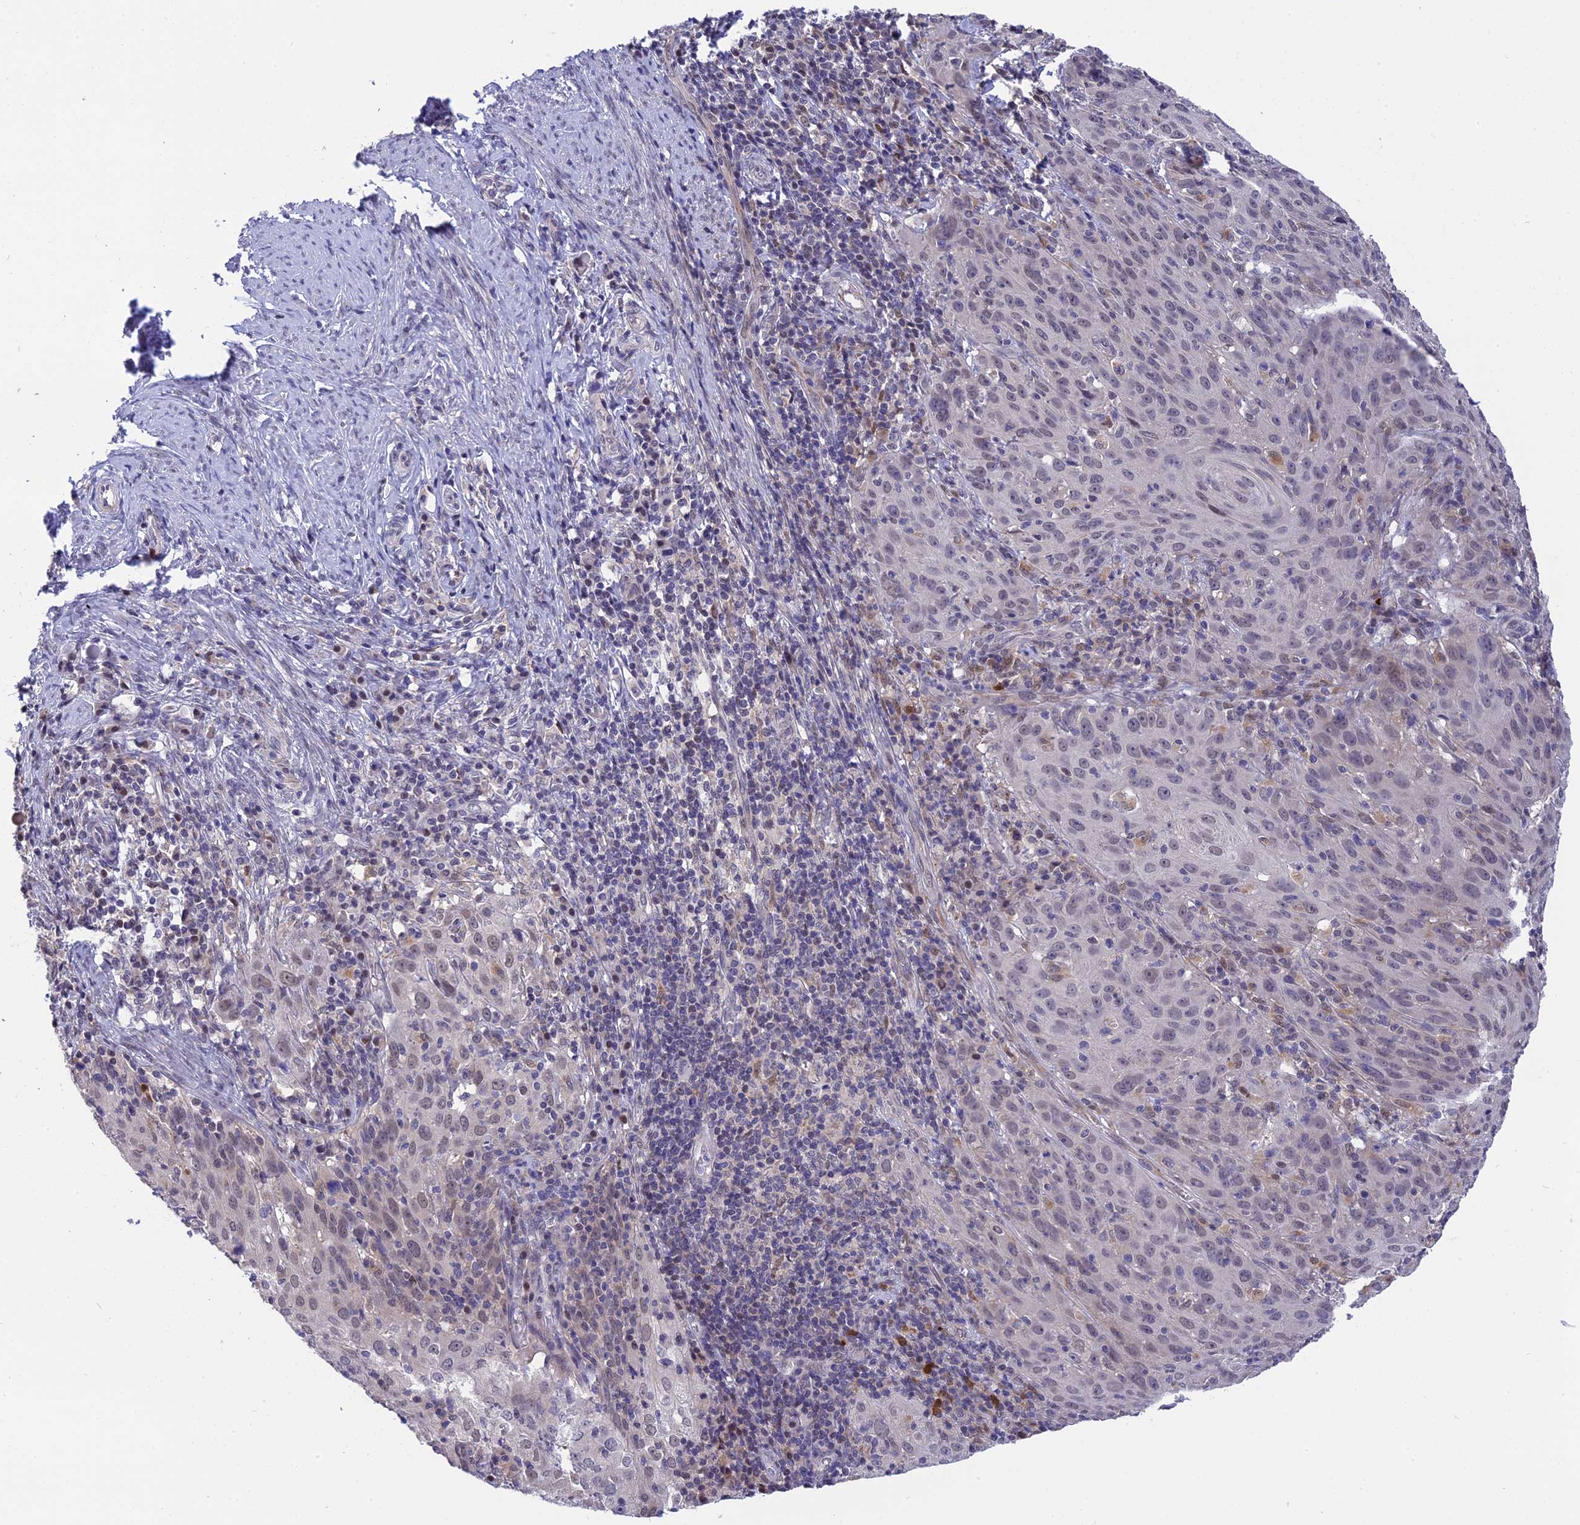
{"staining": {"intensity": "weak", "quantity": "<25%", "location": "nuclear"}, "tissue": "cervical cancer", "cell_type": "Tumor cells", "image_type": "cancer", "snomed": [{"axis": "morphology", "description": "Squamous cell carcinoma, NOS"}, {"axis": "topography", "description": "Cervix"}], "caption": "DAB immunohistochemical staining of cervical squamous cell carcinoma displays no significant staining in tumor cells. Brightfield microscopy of immunohistochemistry (IHC) stained with DAB (brown) and hematoxylin (blue), captured at high magnification.", "gene": "KCTD14", "patient": {"sex": "female", "age": 50}}